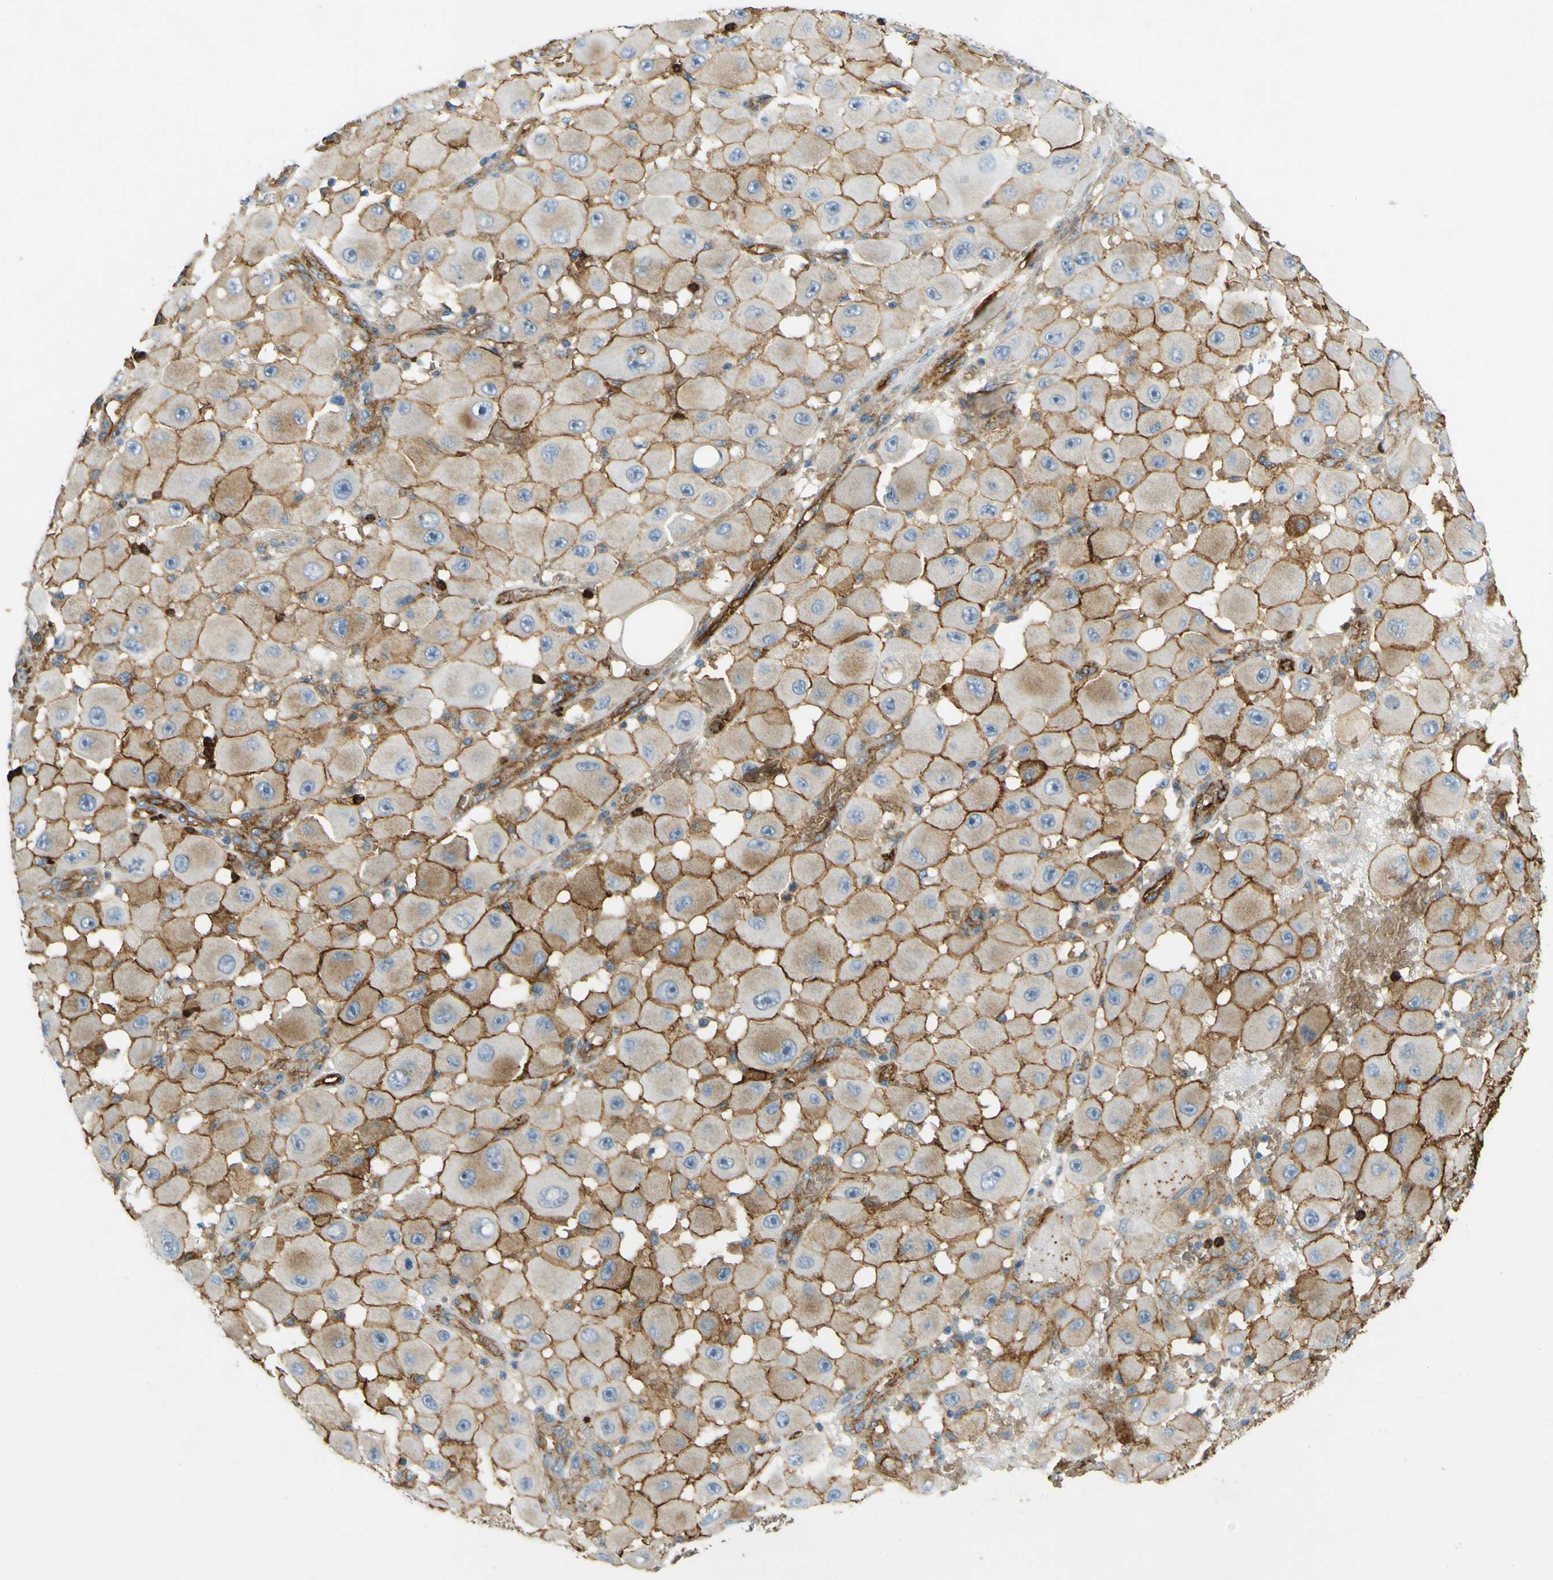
{"staining": {"intensity": "moderate", "quantity": ">75%", "location": "cytoplasmic/membranous"}, "tissue": "melanoma", "cell_type": "Tumor cells", "image_type": "cancer", "snomed": [{"axis": "morphology", "description": "Malignant melanoma, NOS"}, {"axis": "topography", "description": "Skin"}], "caption": "High-magnification brightfield microscopy of melanoma stained with DAB (brown) and counterstained with hematoxylin (blue). tumor cells exhibit moderate cytoplasmic/membranous staining is seen in approximately>75% of cells. The protein is shown in brown color, while the nuclei are stained blue.", "gene": "PLXDC1", "patient": {"sex": "female", "age": 81}}